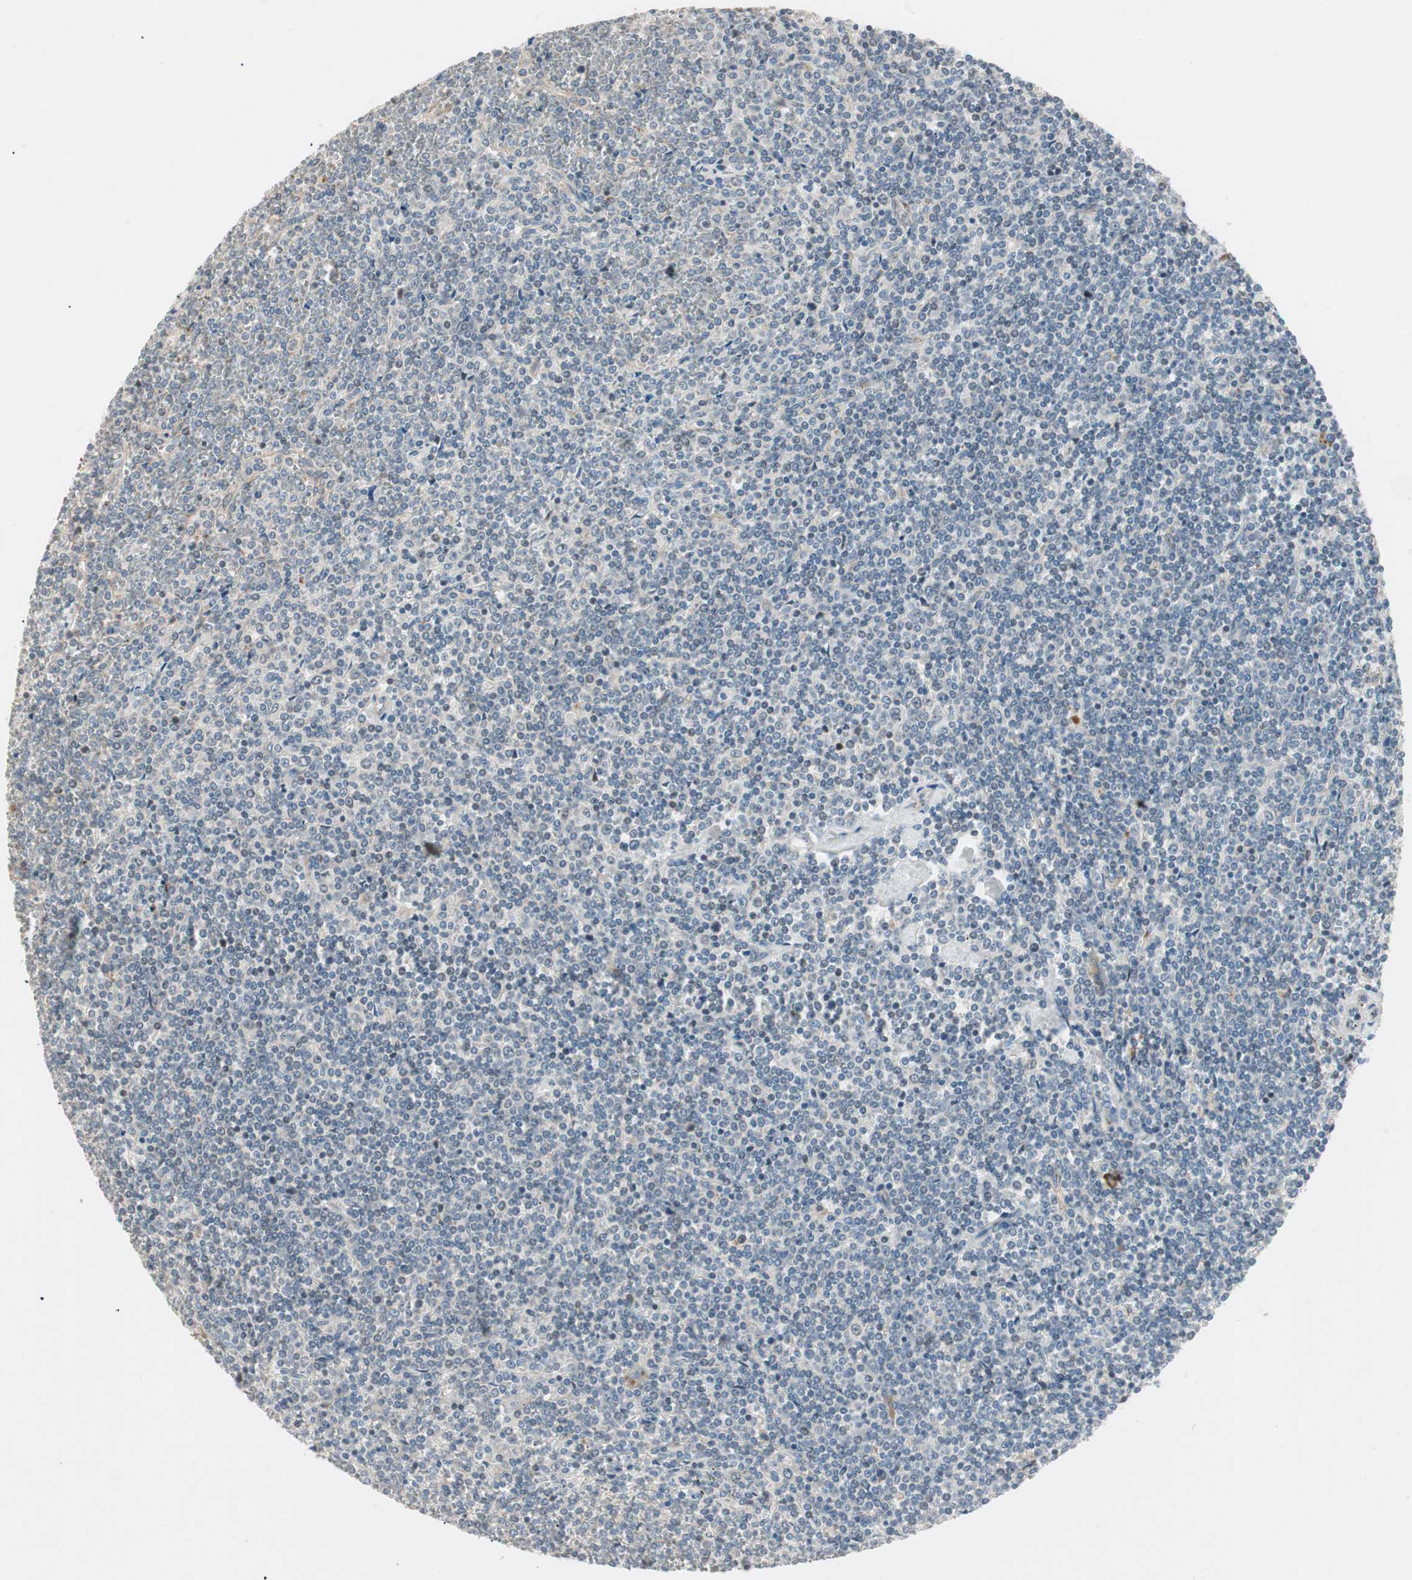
{"staining": {"intensity": "negative", "quantity": "none", "location": "none"}, "tissue": "lymphoma", "cell_type": "Tumor cells", "image_type": "cancer", "snomed": [{"axis": "morphology", "description": "Malignant lymphoma, non-Hodgkin's type, Low grade"}, {"axis": "topography", "description": "Spleen"}], "caption": "The immunohistochemistry (IHC) micrograph has no significant staining in tumor cells of lymphoma tissue.", "gene": "FGFR4", "patient": {"sex": "female", "age": 19}}